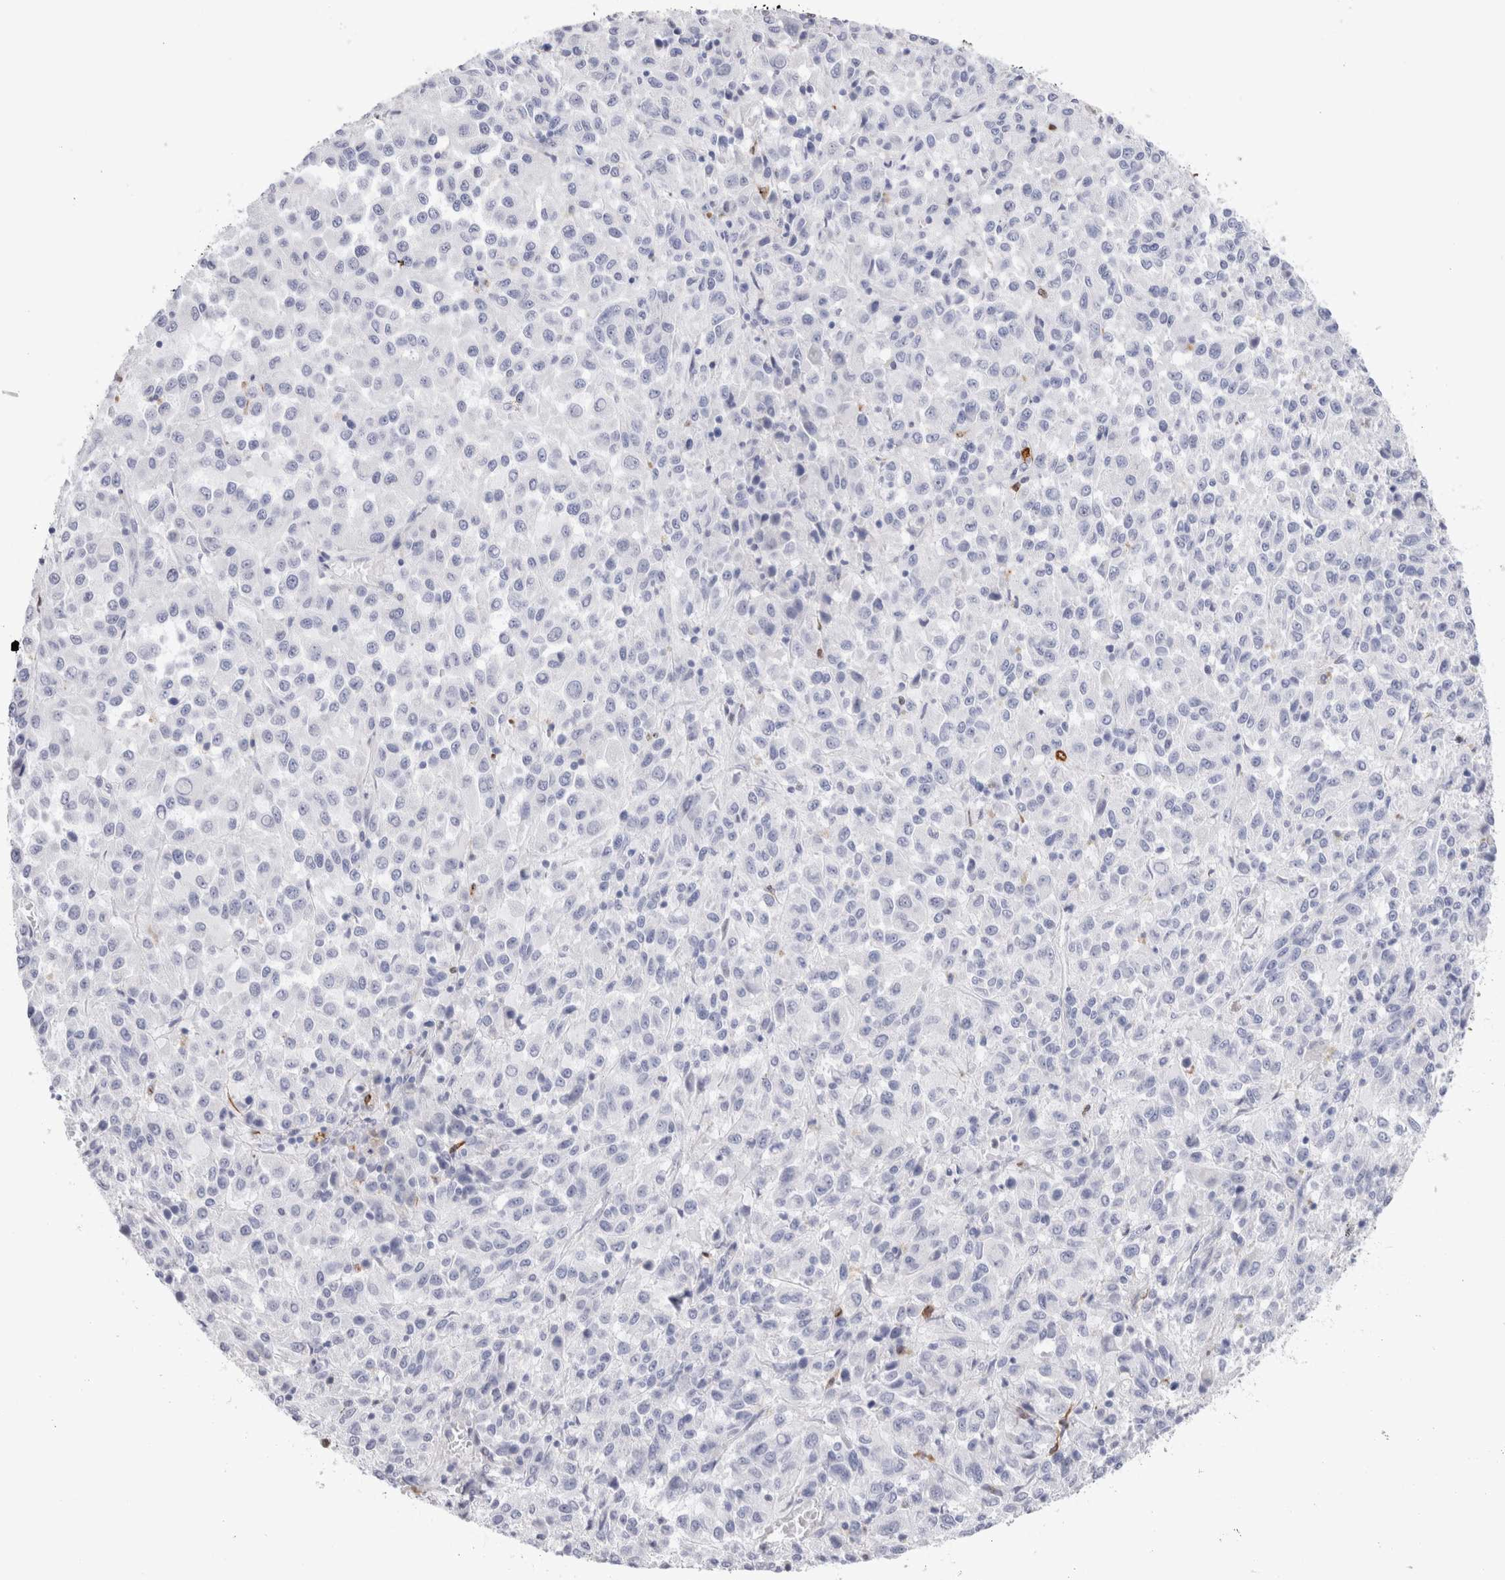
{"staining": {"intensity": "negative", "quantity": "none", "location": "none"}, "tissue": "melanoma", "cell_type": "Tumor cells", "image_type": "cancer", "snomed": [{"axis": "morphology", "description": "Malignant melanoma, Metastatic site"}, {"axis": "topography", "description": "Lung"}], "caption": "An immunohistochemistry image of malignant melanoma (metastatic site) is shown. There is no staining in tumor cells of malignant melanoma (metastatic site). Brightfield microscopy of immunohistochemistry (IHC) stained with DAB (brown) and hematoxylin (blue), captured at high magnification.", "gene": "SLC10A5", "patient": {"sex": "male", "age": 64}}